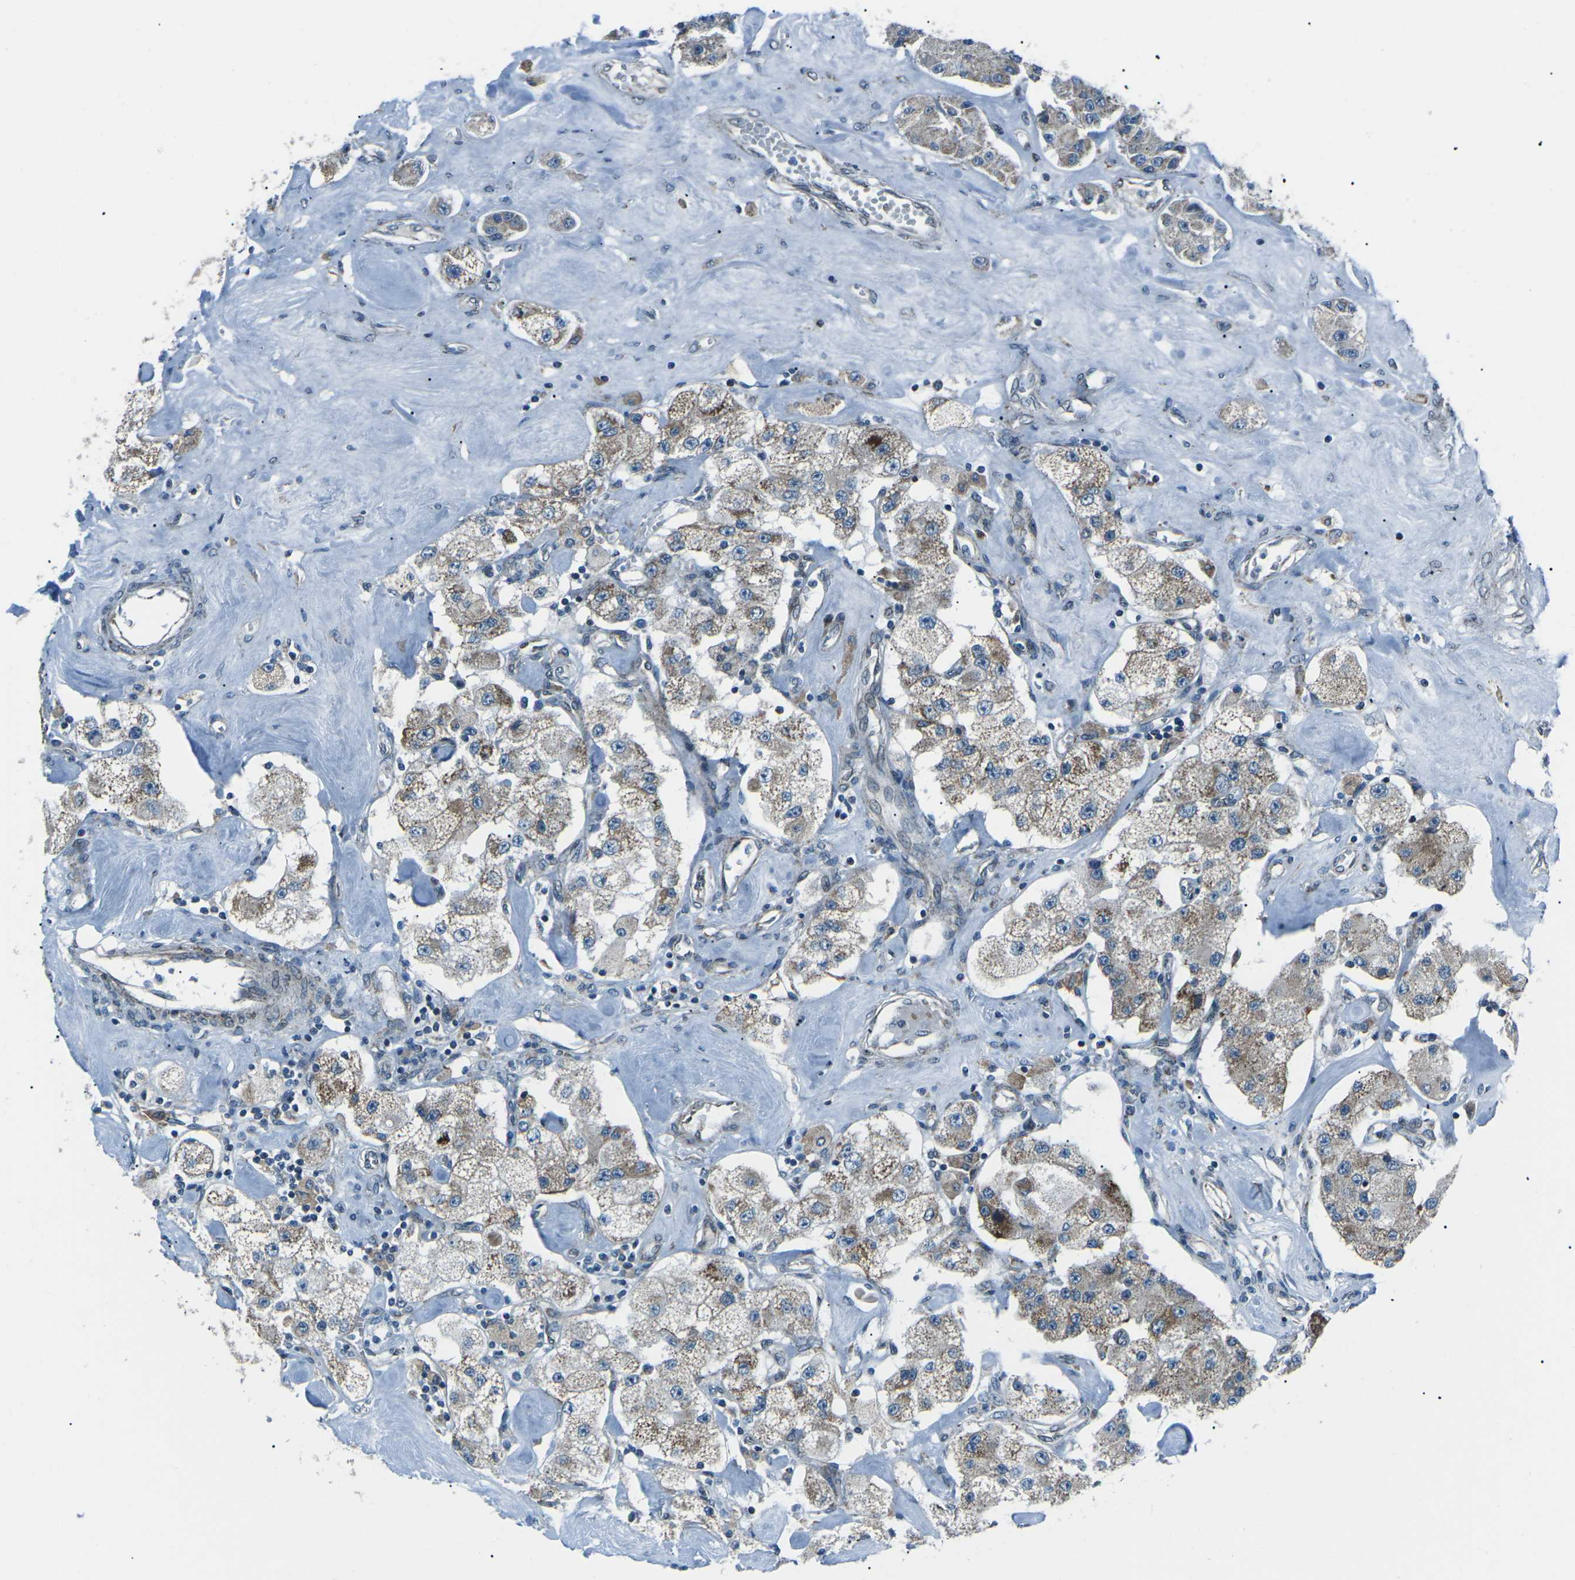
{"staining": {"intensity": "weak", "quantity": ">75%", "location": "cytoplasmic/membranous"}, "tissue": "carcinoid", "cell_type": "Tumor cells", "image_type": "cancer", "snomed": [{"axis": "morphology", "description": "Carcinoid, malignant, NOS"}, {"axis": "topography", "description": "Pancreas"}], "caption": "Weak cytoplasmic/membranous staining for a protein is seen in approximately >75% of tumor cells of carcinoid (malignant) using immunohistochemistry (IHC).", "gene": "RFESD", "patient": {"sex": "male", "age": 41}}